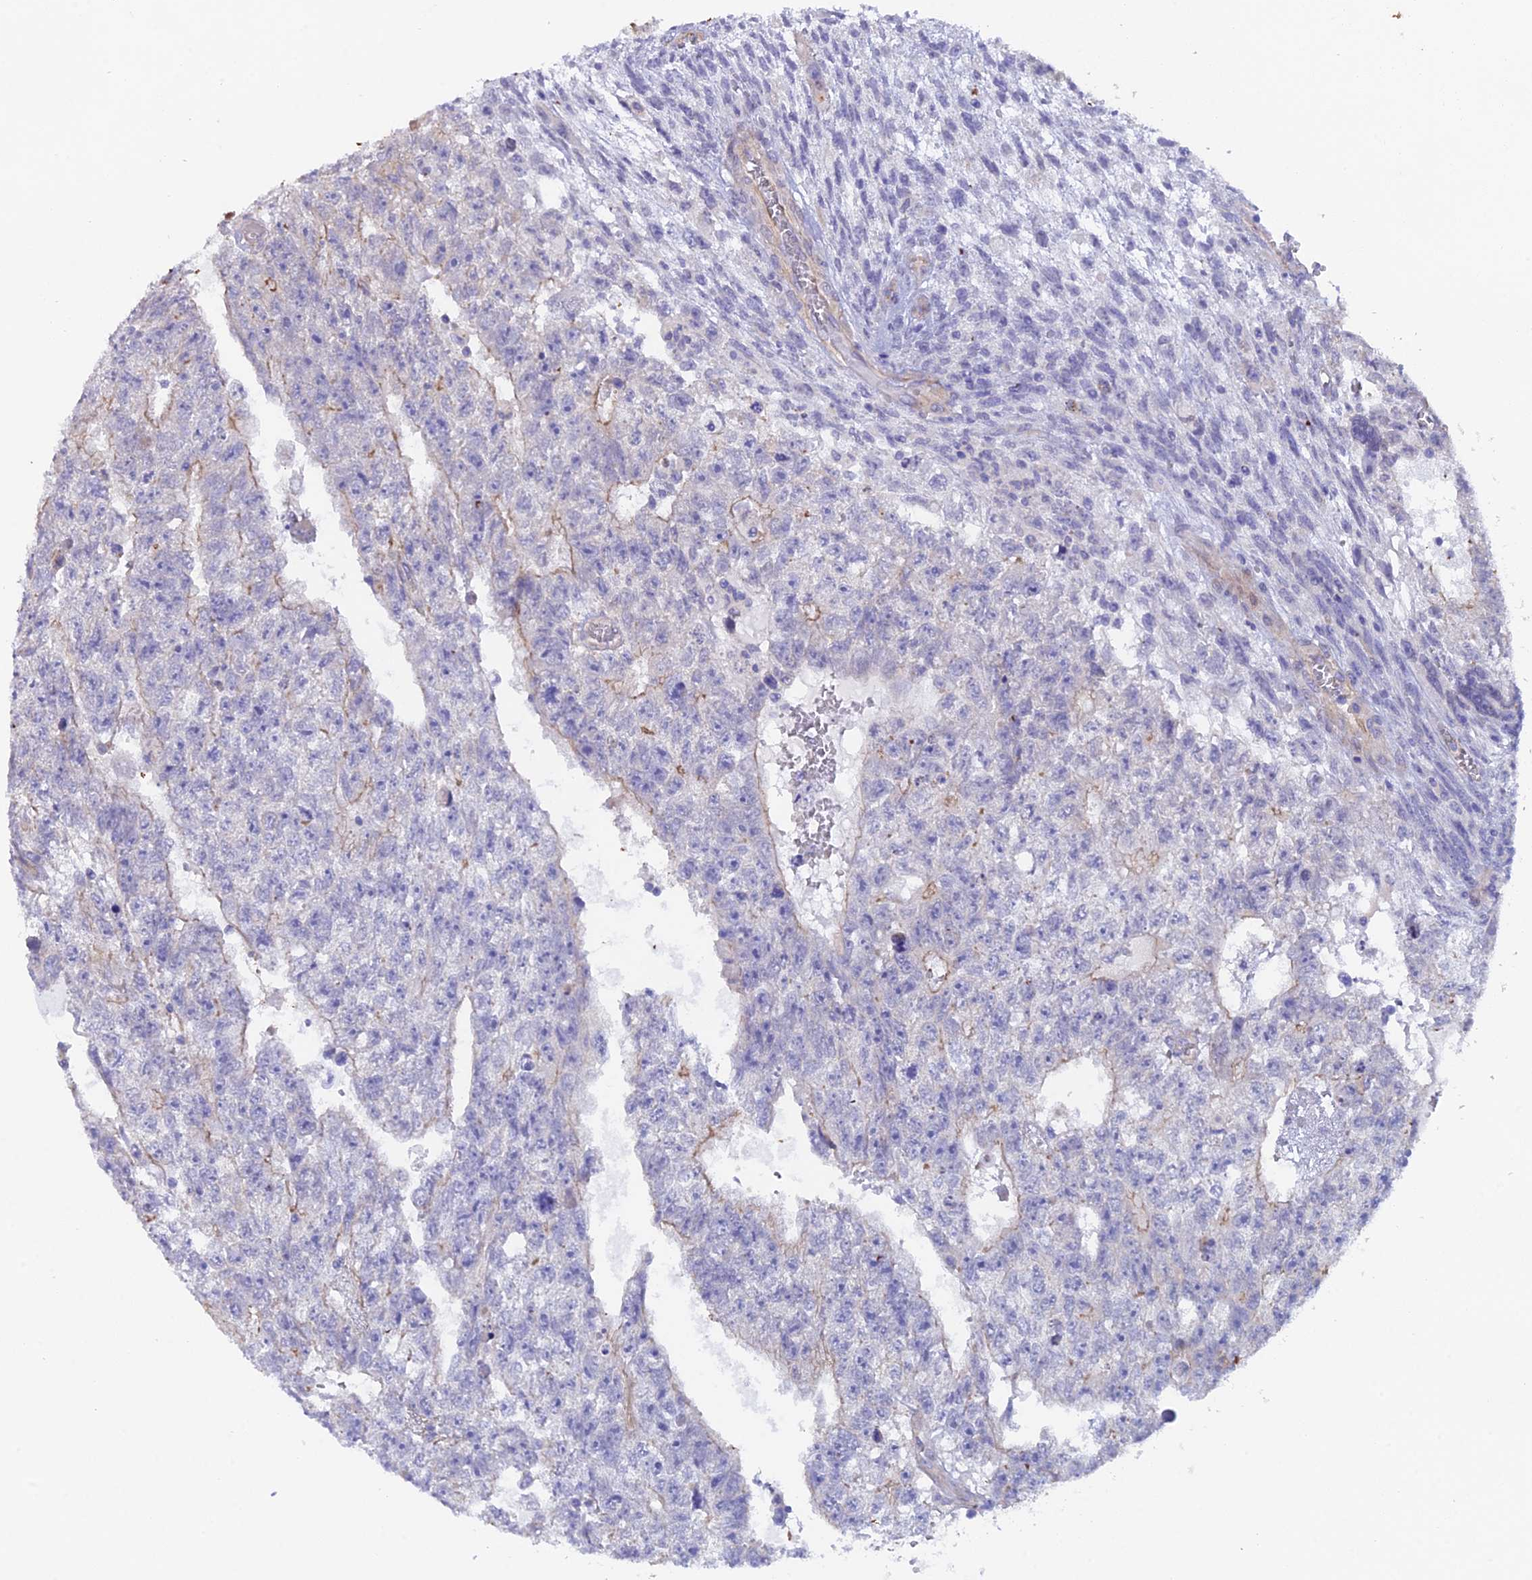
{"staining": {"intensity": "moderate", "quantity": "<25%", "location": "cytoplasmic/membranous"}, "tissue": "testis cancer", "cell_type": "Tumor cells", "image_type": "cancer", "snomed": [{"axis": "morphology", "description": "Carcinoma, Embryonal, NOS"}, {"axis": "topography", "description": "Testis"}], "caption": "Protein staining of testis cancer (embryonal carcinoma) tissue reveals moderate cytoplasmic/membranous staining in approximately <25% of tumor cells.", "gene": "FZR1", "patient": {"sex": "male", "age": 26}}